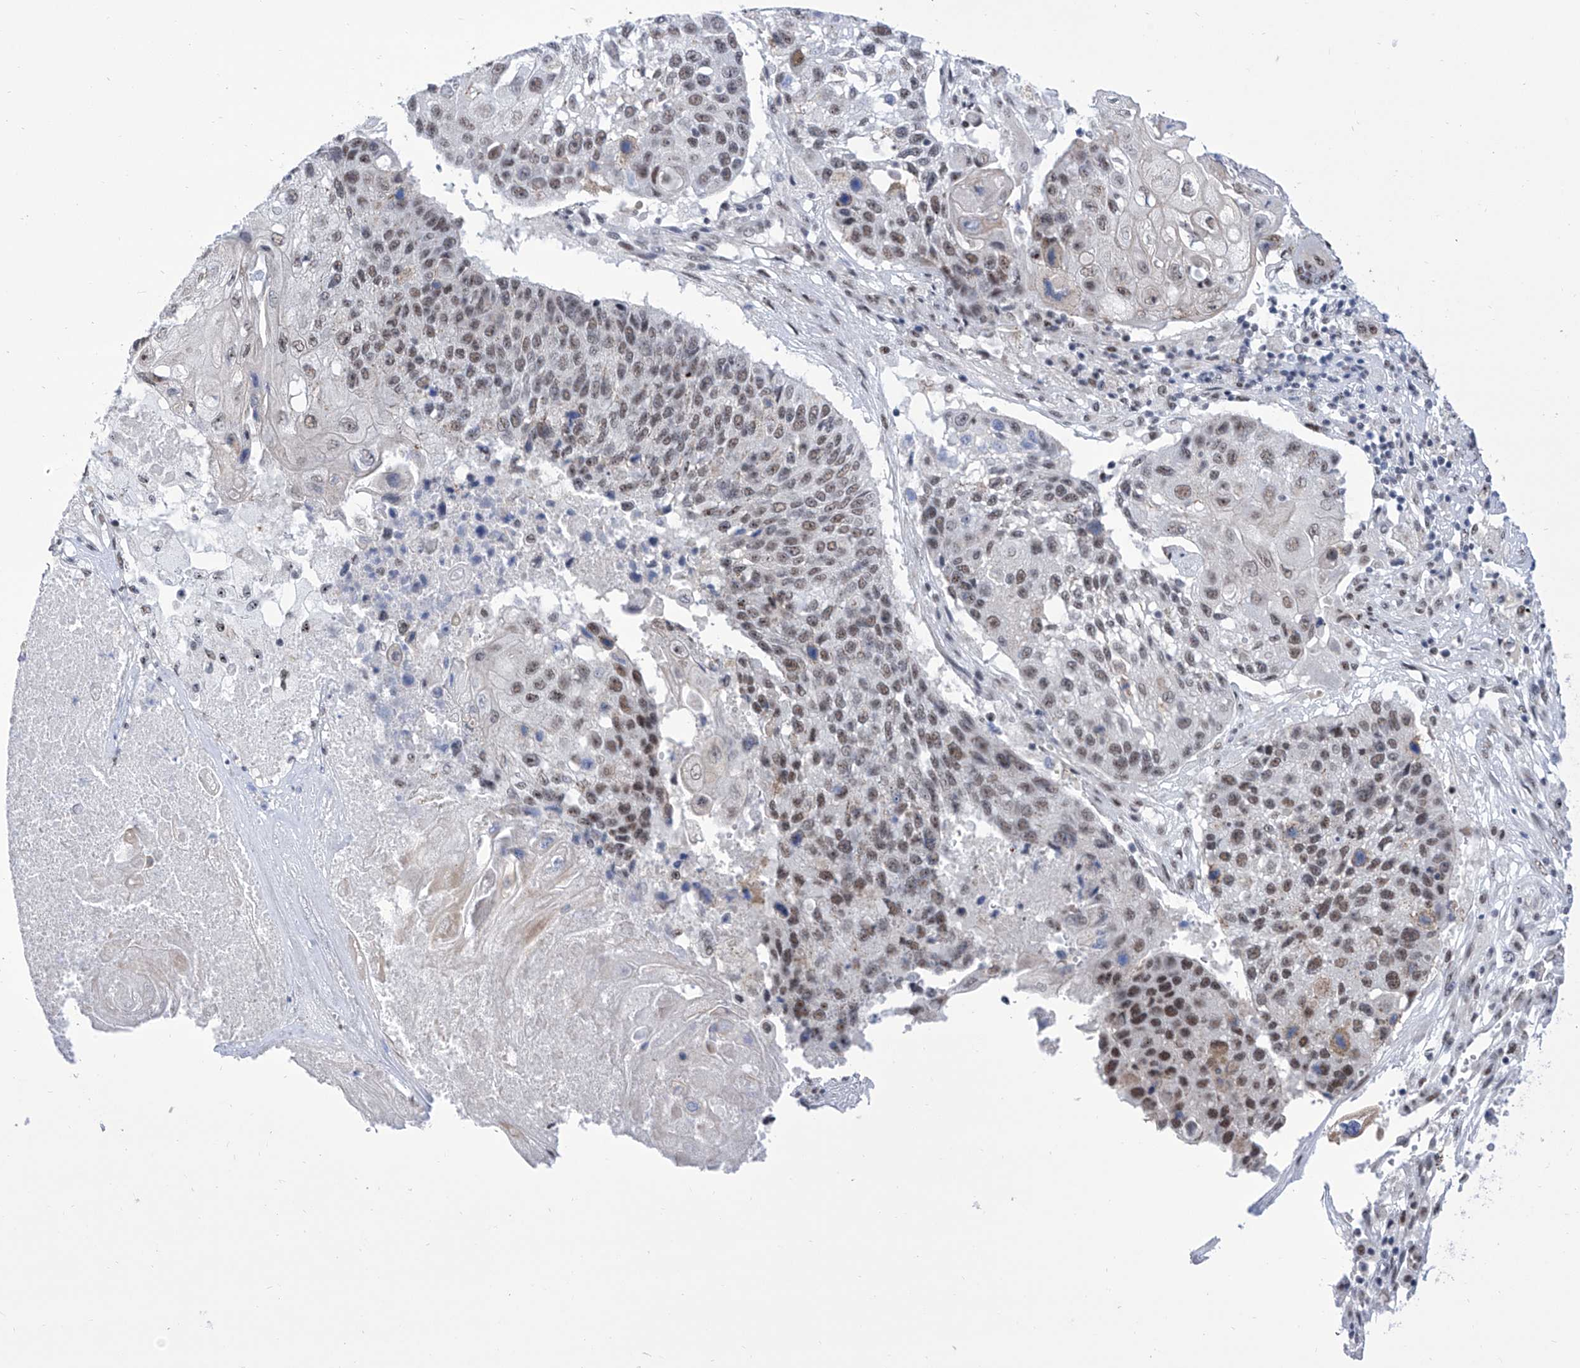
{"staining": {"intensity": "weak", "quantity": ">75%", "location": "nuclear"}, "tissue": "lung cancer", "cell_type": "Tumor cells", "image_type": "cancer", "snomed": [{"axis": "morphology", "description": "Squamous cell carcinoma, NOS"}, {"axis": "topography", "description": "Lung"}], "caption": "Immunohistochemical staining of lung squamous cell carcinoma exhibits low levels of weak nuclear positivity in approximately >75% of tumor cells.", "gene": "SART1", "patient": {"sex": "male", "age": 61}}